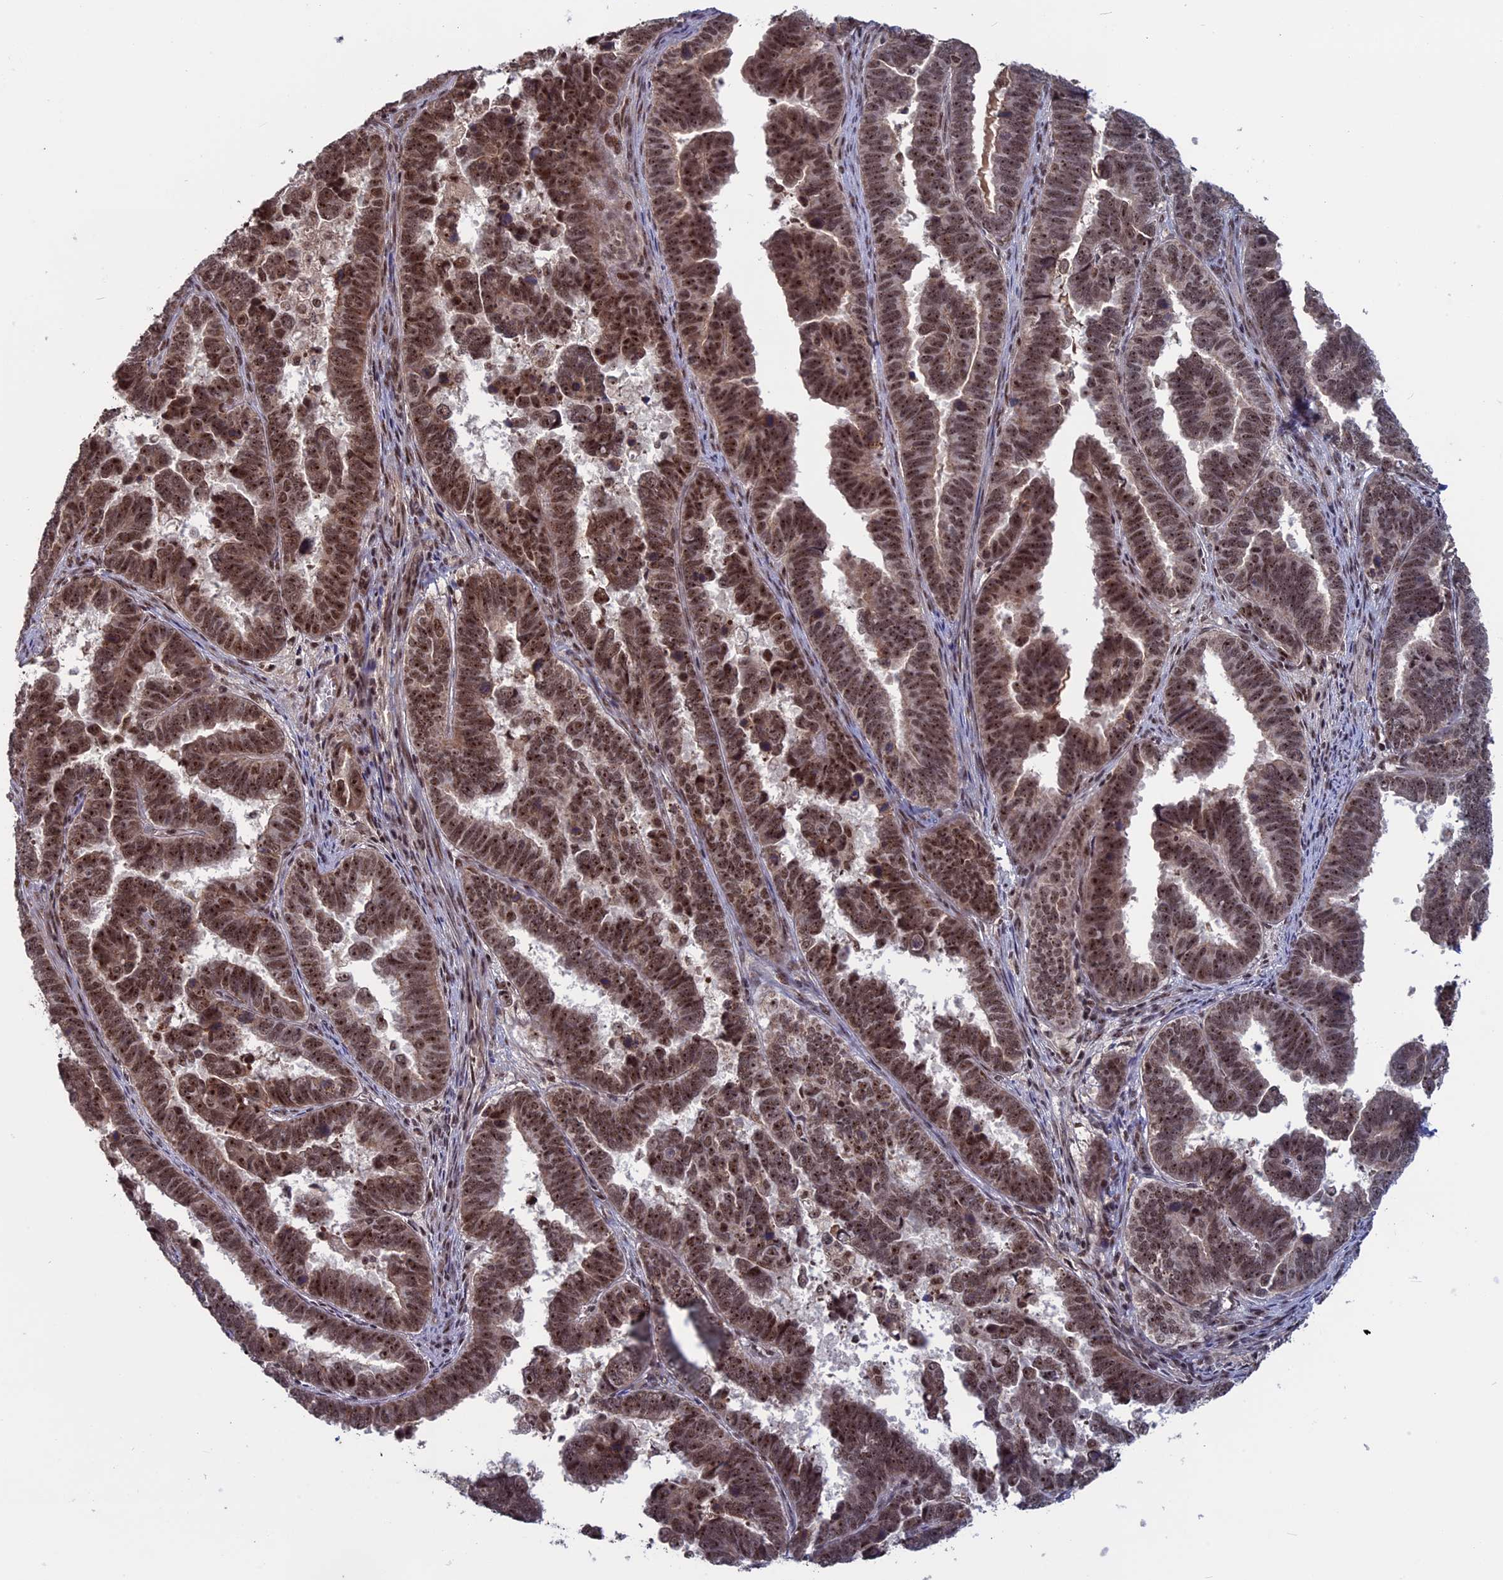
{"staining": {"intensity": "moderate", "quantity": ">75%", "location": "nuclear"}, "tissue": "endometrial cancer", "cell_type": "Tumor cells", "image_type": "cancer", "snomed": [{"axis": "morphology", "description": "Adenocarcinoma, NOS"}, {"axis": "topography", "description": "Endometrium"}], "caption": "A photomicrograph of endometrial adenocarcinoma stained for a protein shows moderate nuclear brown staining in tumor cells.", "gene": "CACTIN", "patient": {"sex": "female", "age": 75}}